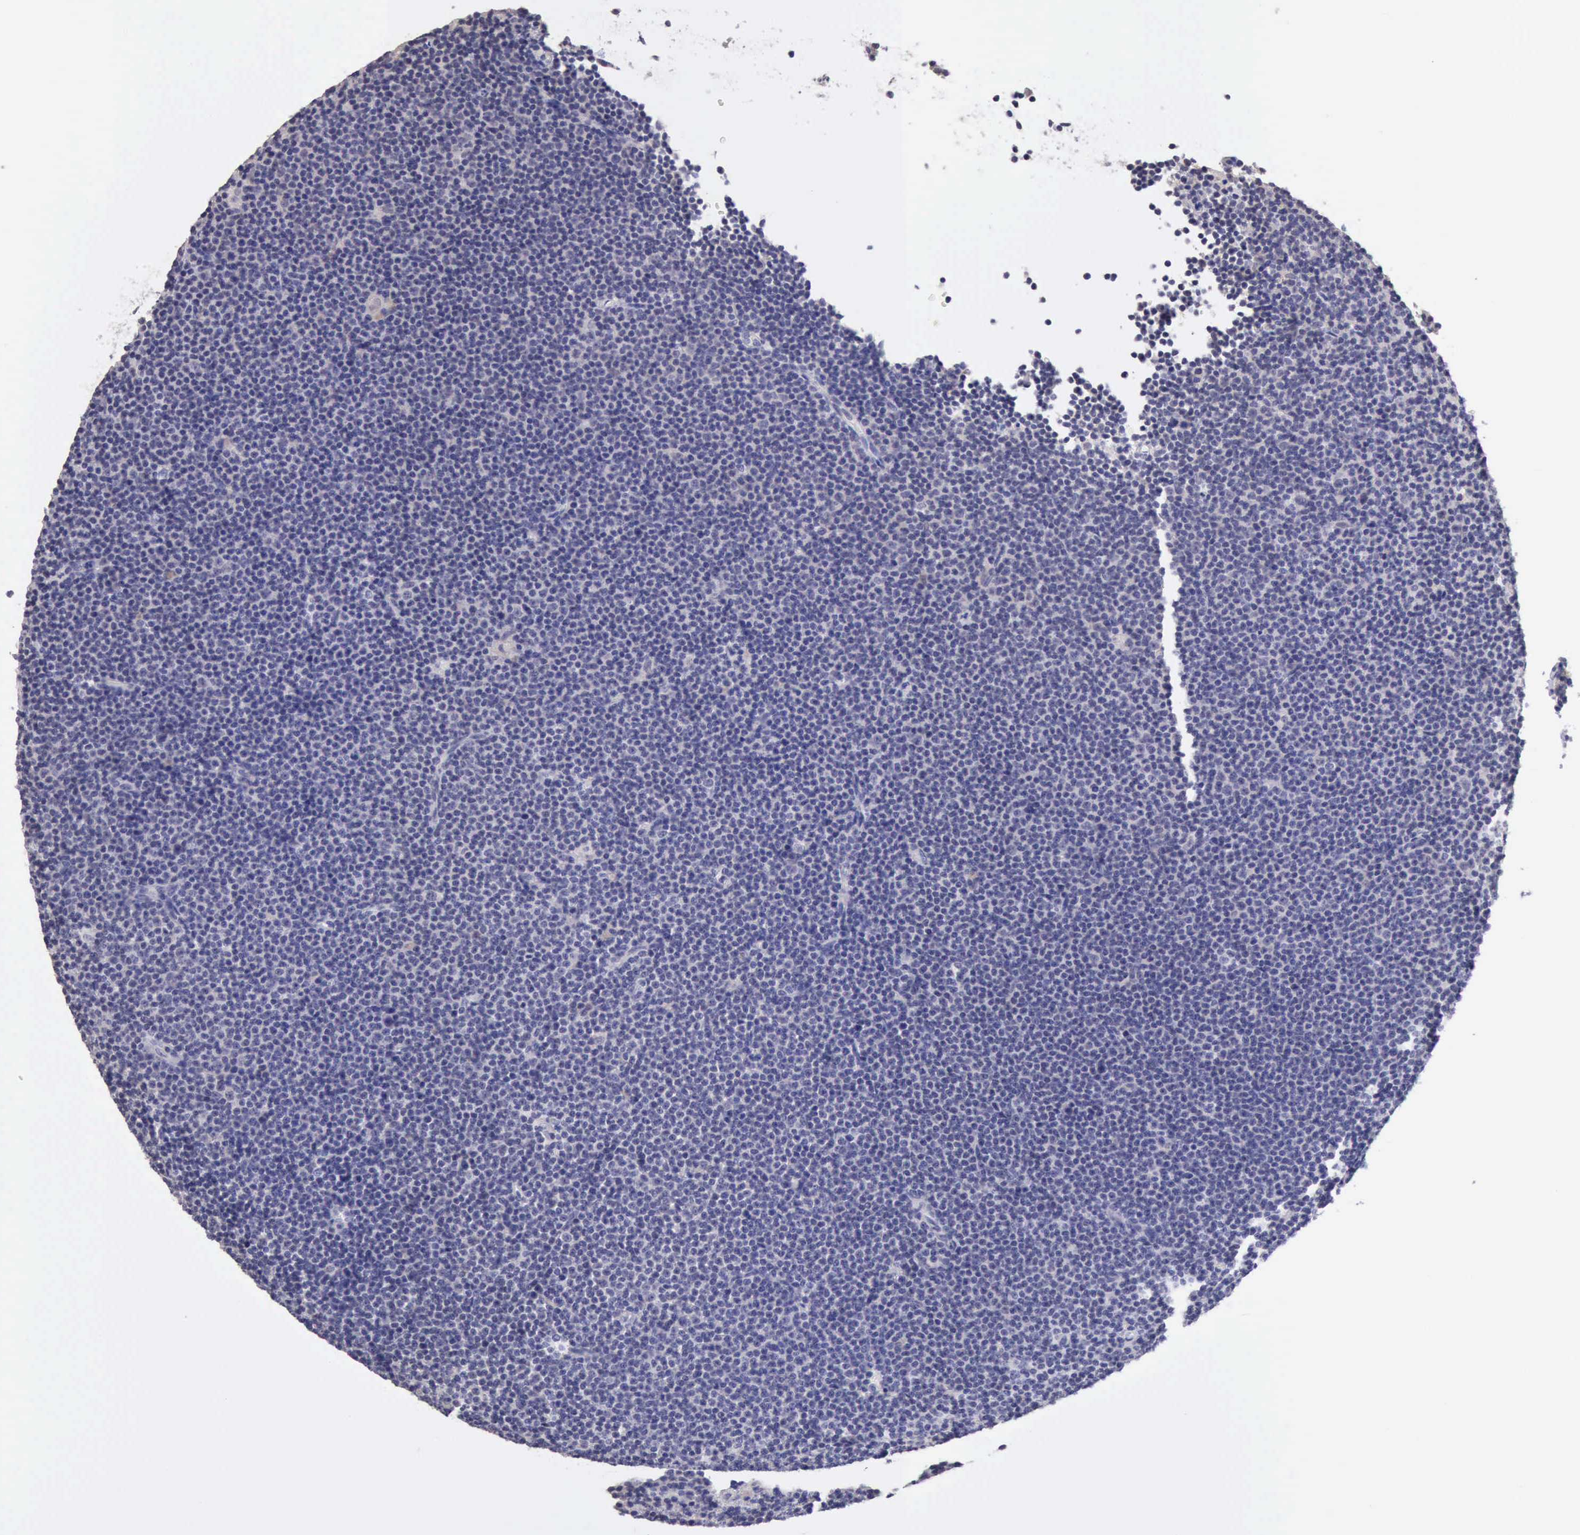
{"staining": {"intensity": "negative", "quantity": "none", "location": "none"}, "tissue": "lymphoma", "cell_type": "Tumor cells", "image_type": "cancer", "snomed": [{"axis": "morphology", "description": "Malignant lymphoma, non-Hodgkin's type, Low grade"}, {"axis": "topography", "description": "Lymph node"}], "caption": "IHC of human malignant lymphoma, non-Hodgkin's type (low-grade) exhibits no staining in tumor cells.", "gene": "KCND1", "patient": {"sex": "female", "age": 69}}